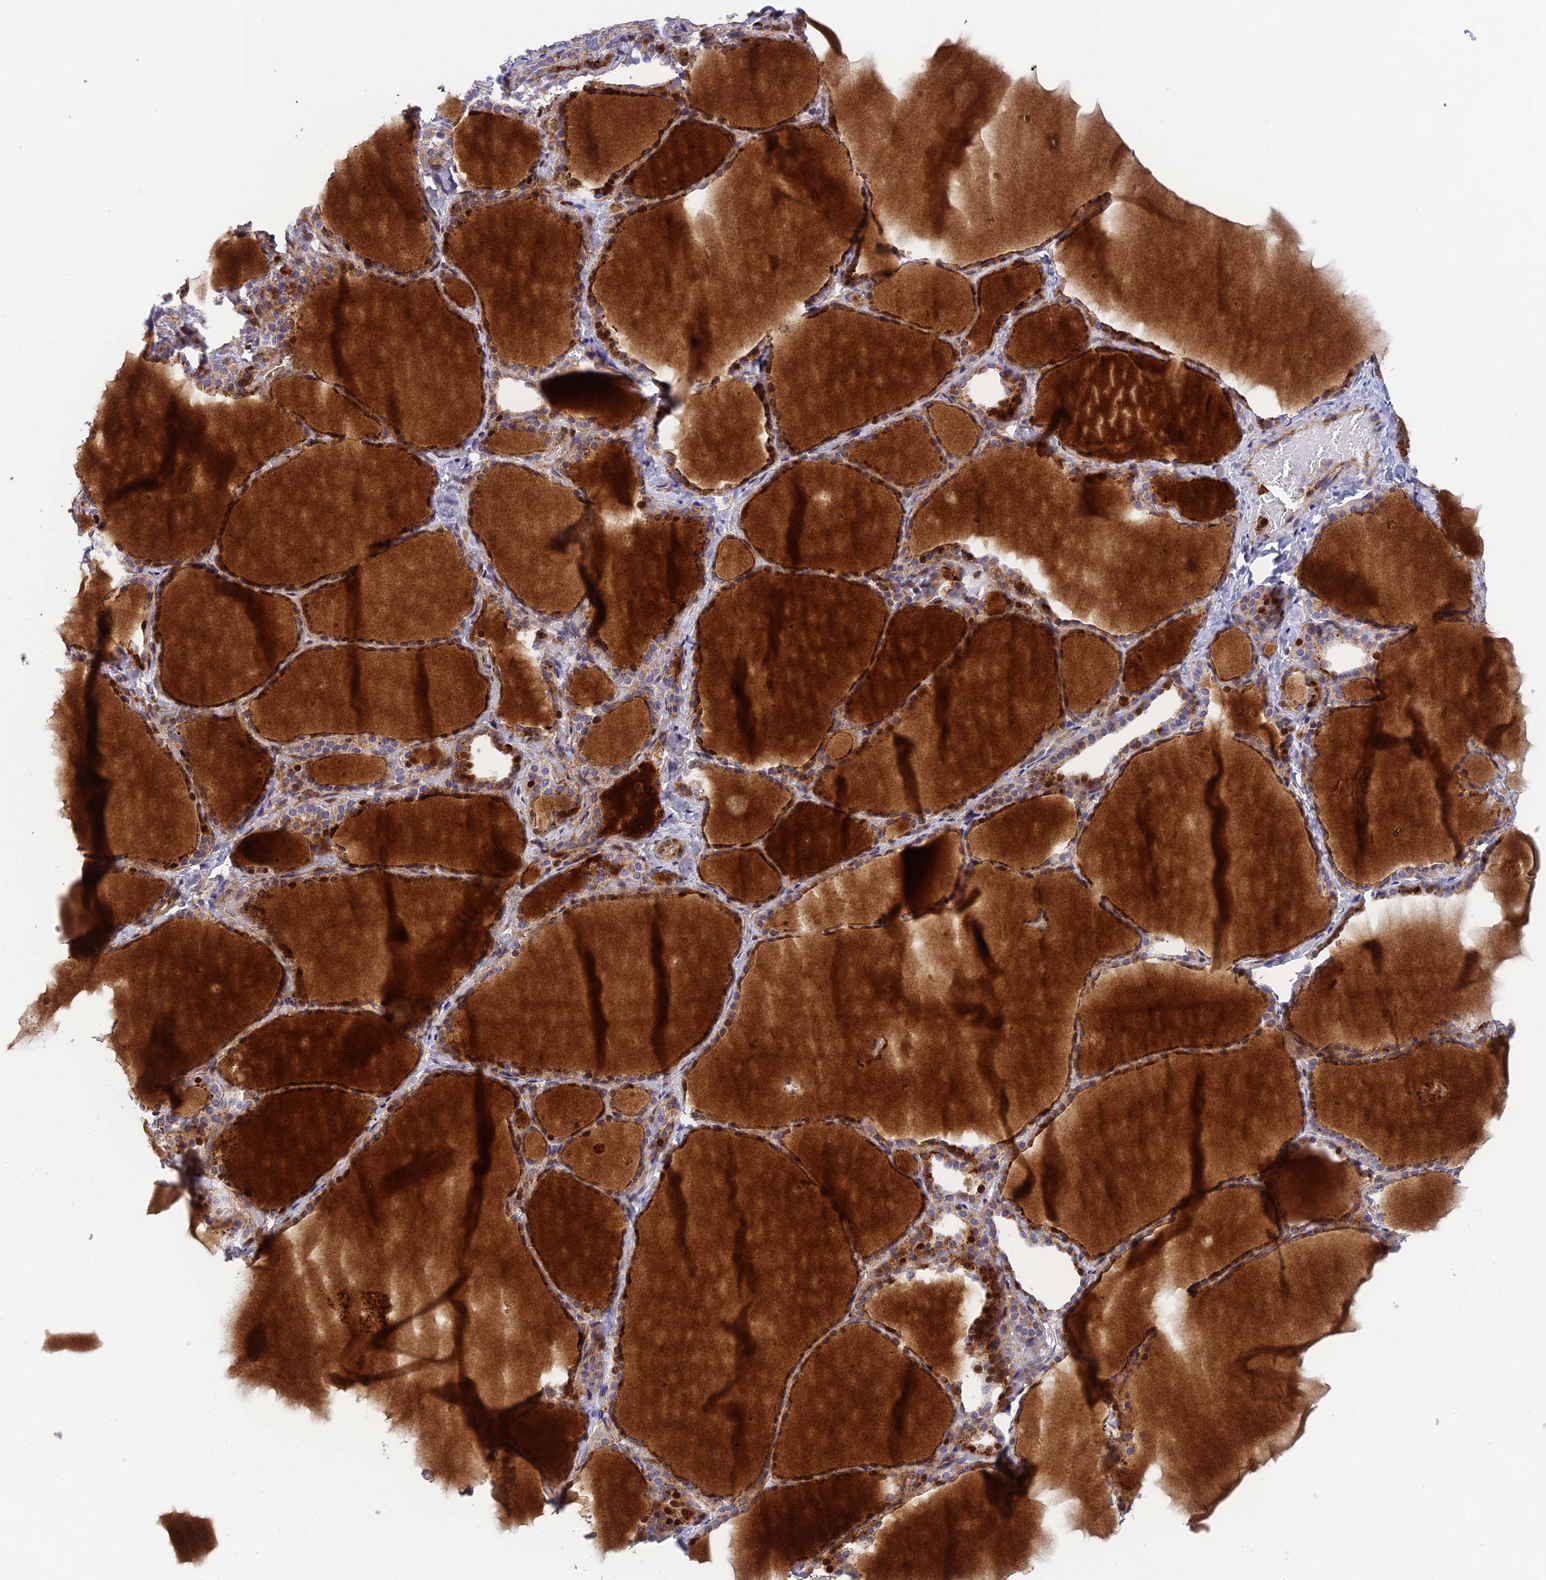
{"staining": {"intensity": "strong", "quantity": ">75%", "location": "cytoplasmic/membranous"}, "tissue": "thyroid gland", "cell_type": "Glandular cells", "image_type": "normal", "snomed": [{"axis": "morphology", "description": "Normal tissue, NOS"}, {"axis": "topography", "description": "Thyroid gland"}], "caption": "Protein staining displays strong cytoplasmic/membranous staining in approximately >75% of glandular cells in unremarkable thyroid gland.", "gene": "CPSF4L", "patient": {"sex": "female", "age": 44}}